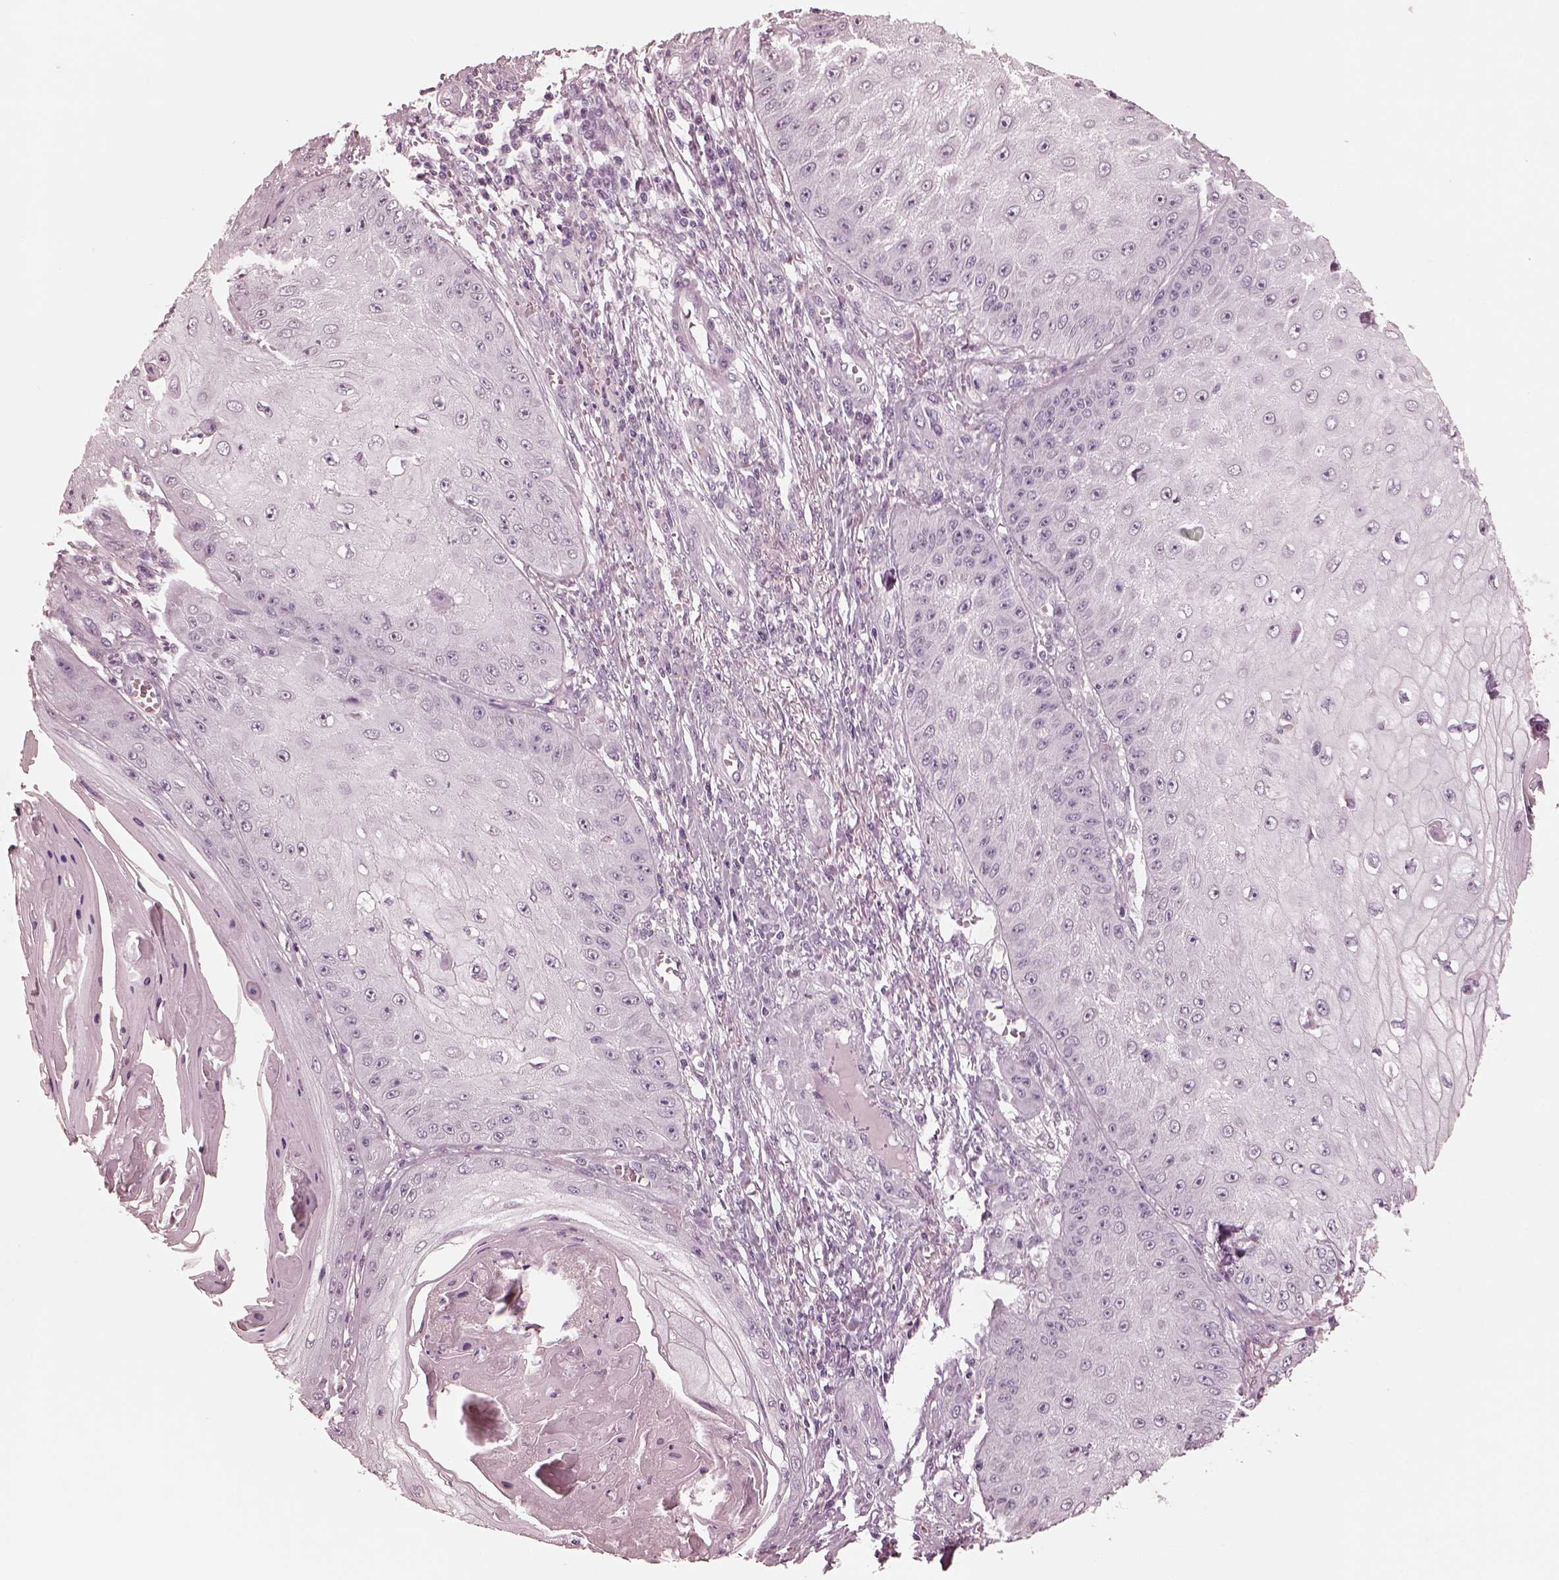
{"staining": {"intensity": "negative", "quantity": "none", "location": "none"}, "tissue": "skin cancer", "cell_type": "Tumor cells", "image_type": "cancer", "snomed": [{"axis": "morphology", "description": "Squamous cell carcinoma, NOS"}, {"axis": "topography", "description": "Skin"}], "caption": "Tumor cells show no significant expression in squamous cell carcinoma (skin).", "gene": "CGA", "patient": {"sex": "male", "age": 70}}